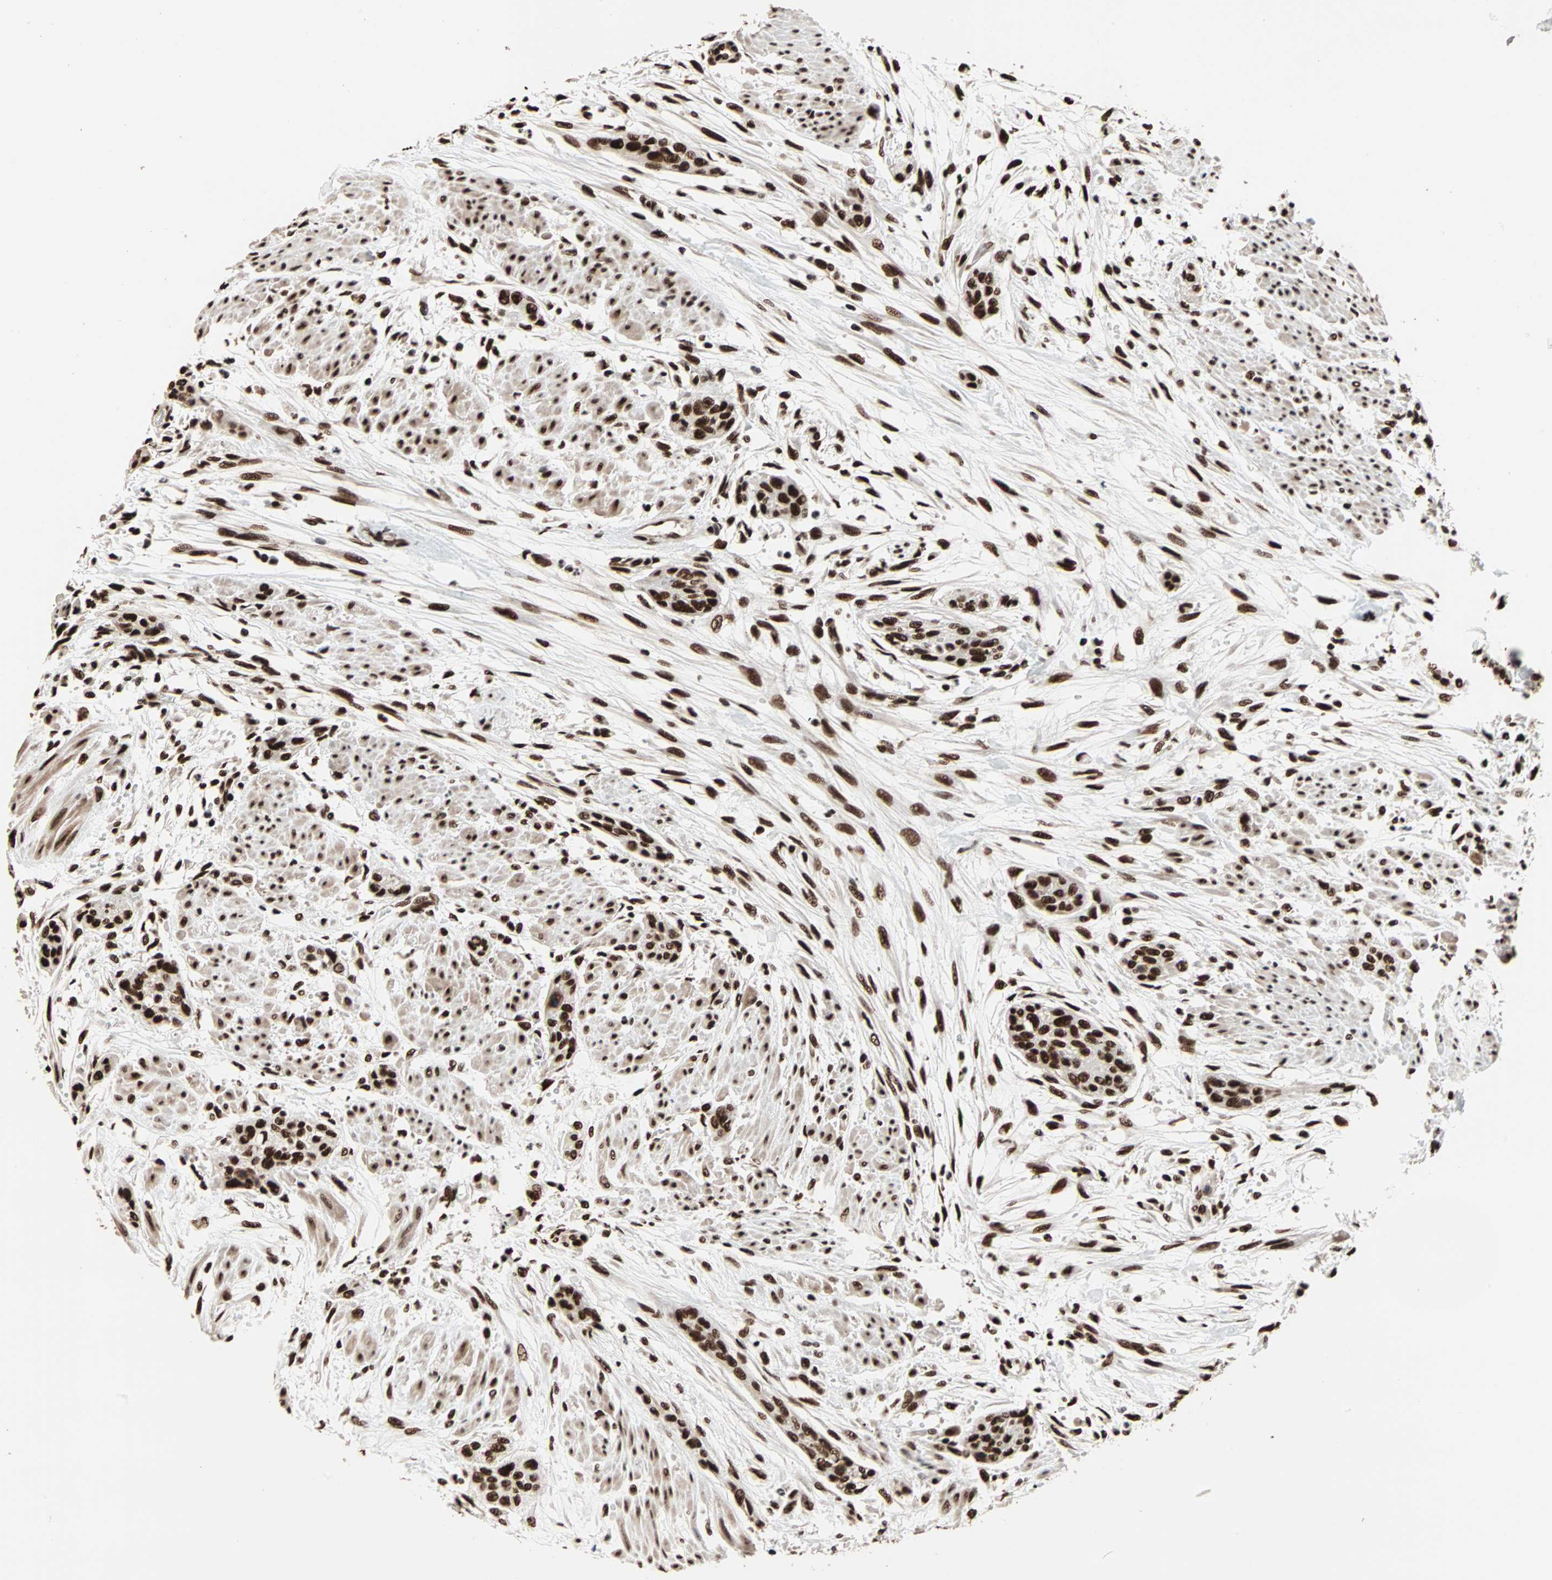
{"staining": {"intensity": "strong", "quantity": ">75%", "location": "nuclear"}, "tissue": "urothelial cancer", "cell_type": "Tumor cells", "image_type": "cancer", "snomed": [{"axis": "morphology", "description": "Urothelial carcinoma, High grade"}, {"axis": "topography", "description": "Urinary bladder"}], "caption": "Urothelial carcinoma (high-grade) stained with a protein marker shows strong staining in tumor cells.", "gene": "ILF2", "patient": {"sex": "male", "age": 35}}